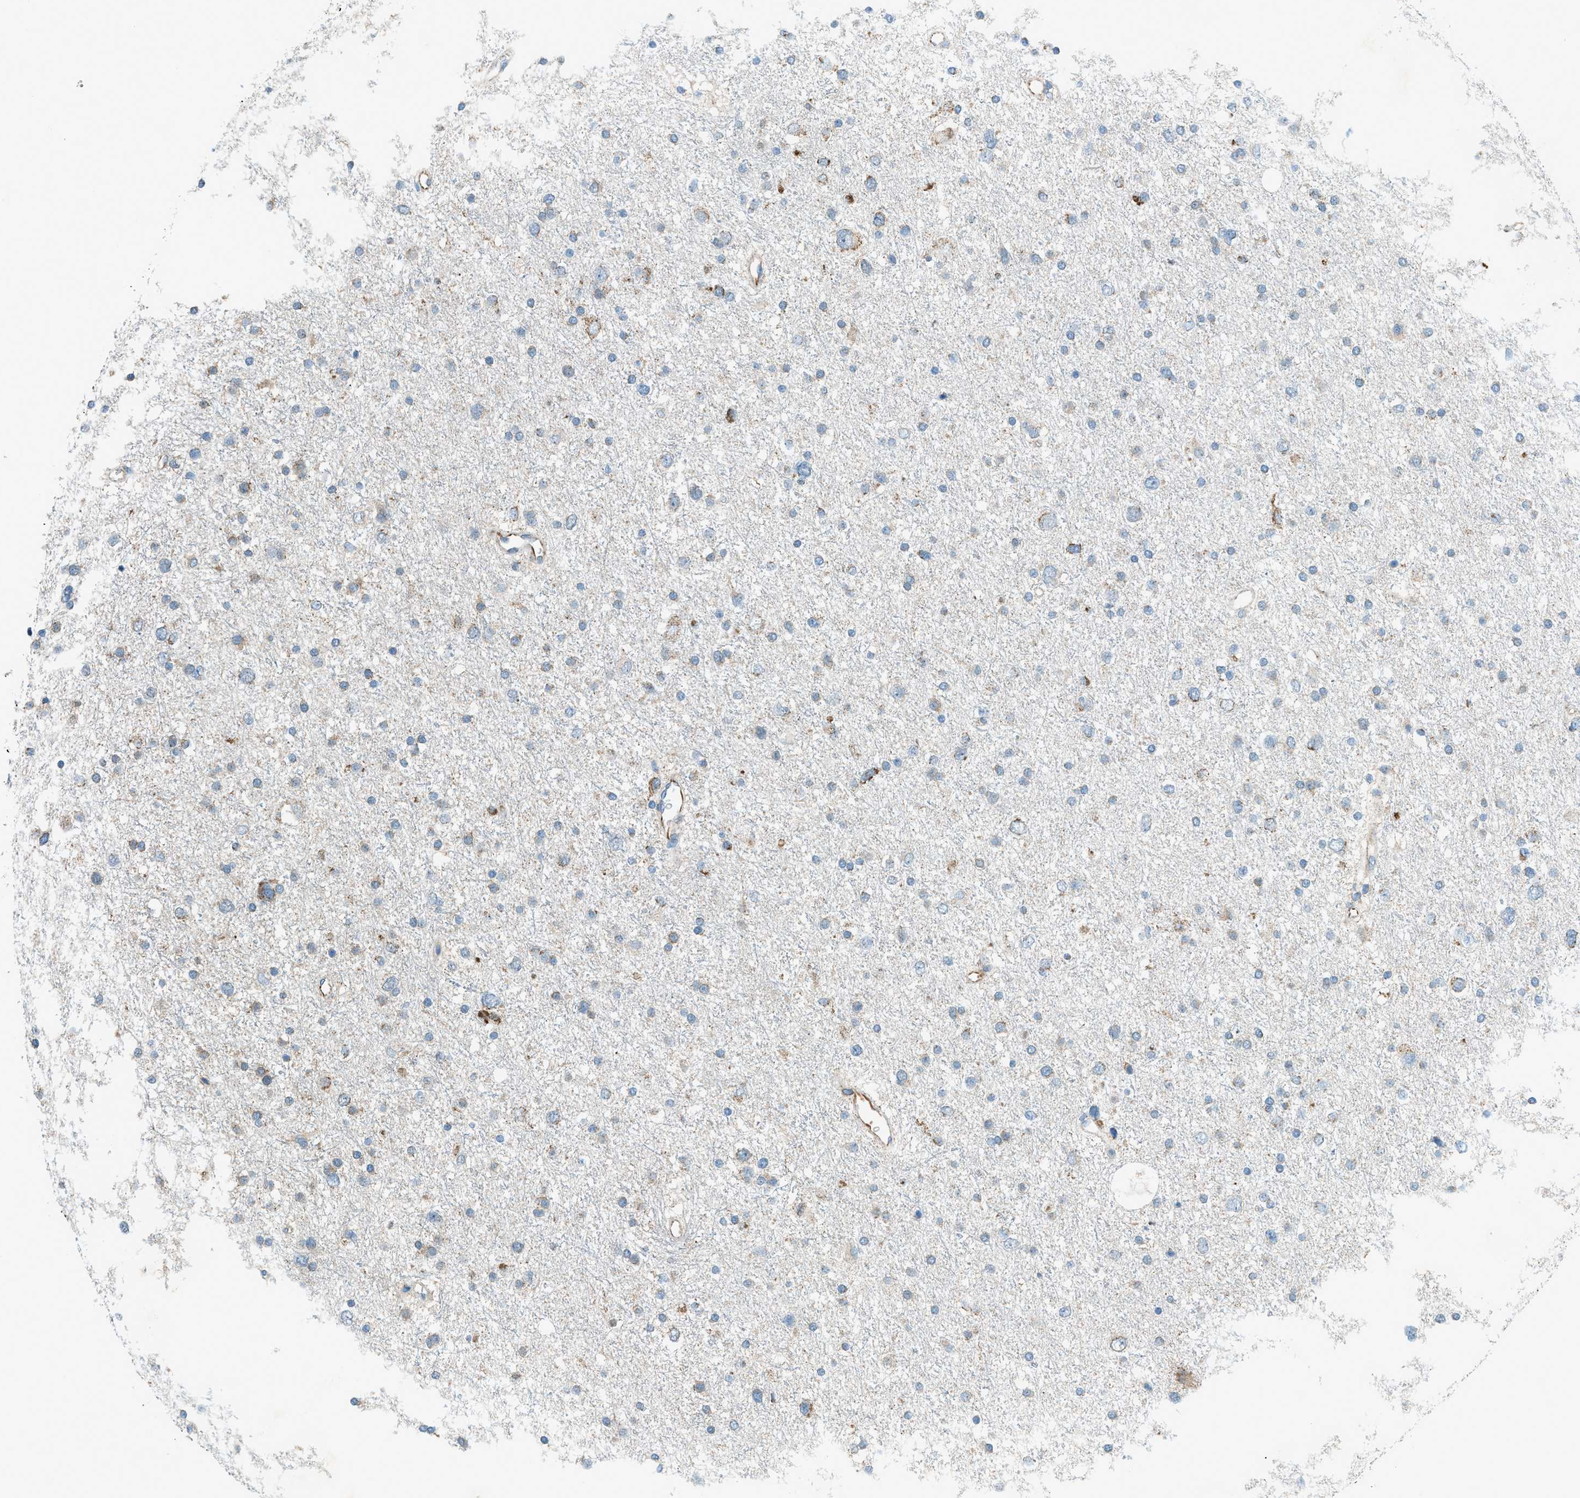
{"staining": {"intensity": "negative", "quantity": "none", "location": "none"}, "tissue": "glioma", "cell_type": "Tumor cells", "image_type": "cancer", "snomed": [{"axis": "morphology", "description": "Glioma, malignant, Low grade"}, {"axis": "topography", "description": "Brain"}], "caption": "An immunohistochemistry micrograph of glioma is shown. There is no staining in tumor cells of glioma. (DAB immunohistochemistry (IHC) with hematoxylin counter stain).", "gene": "PIGG", "patient": {"sex": "female", "age": 37}}